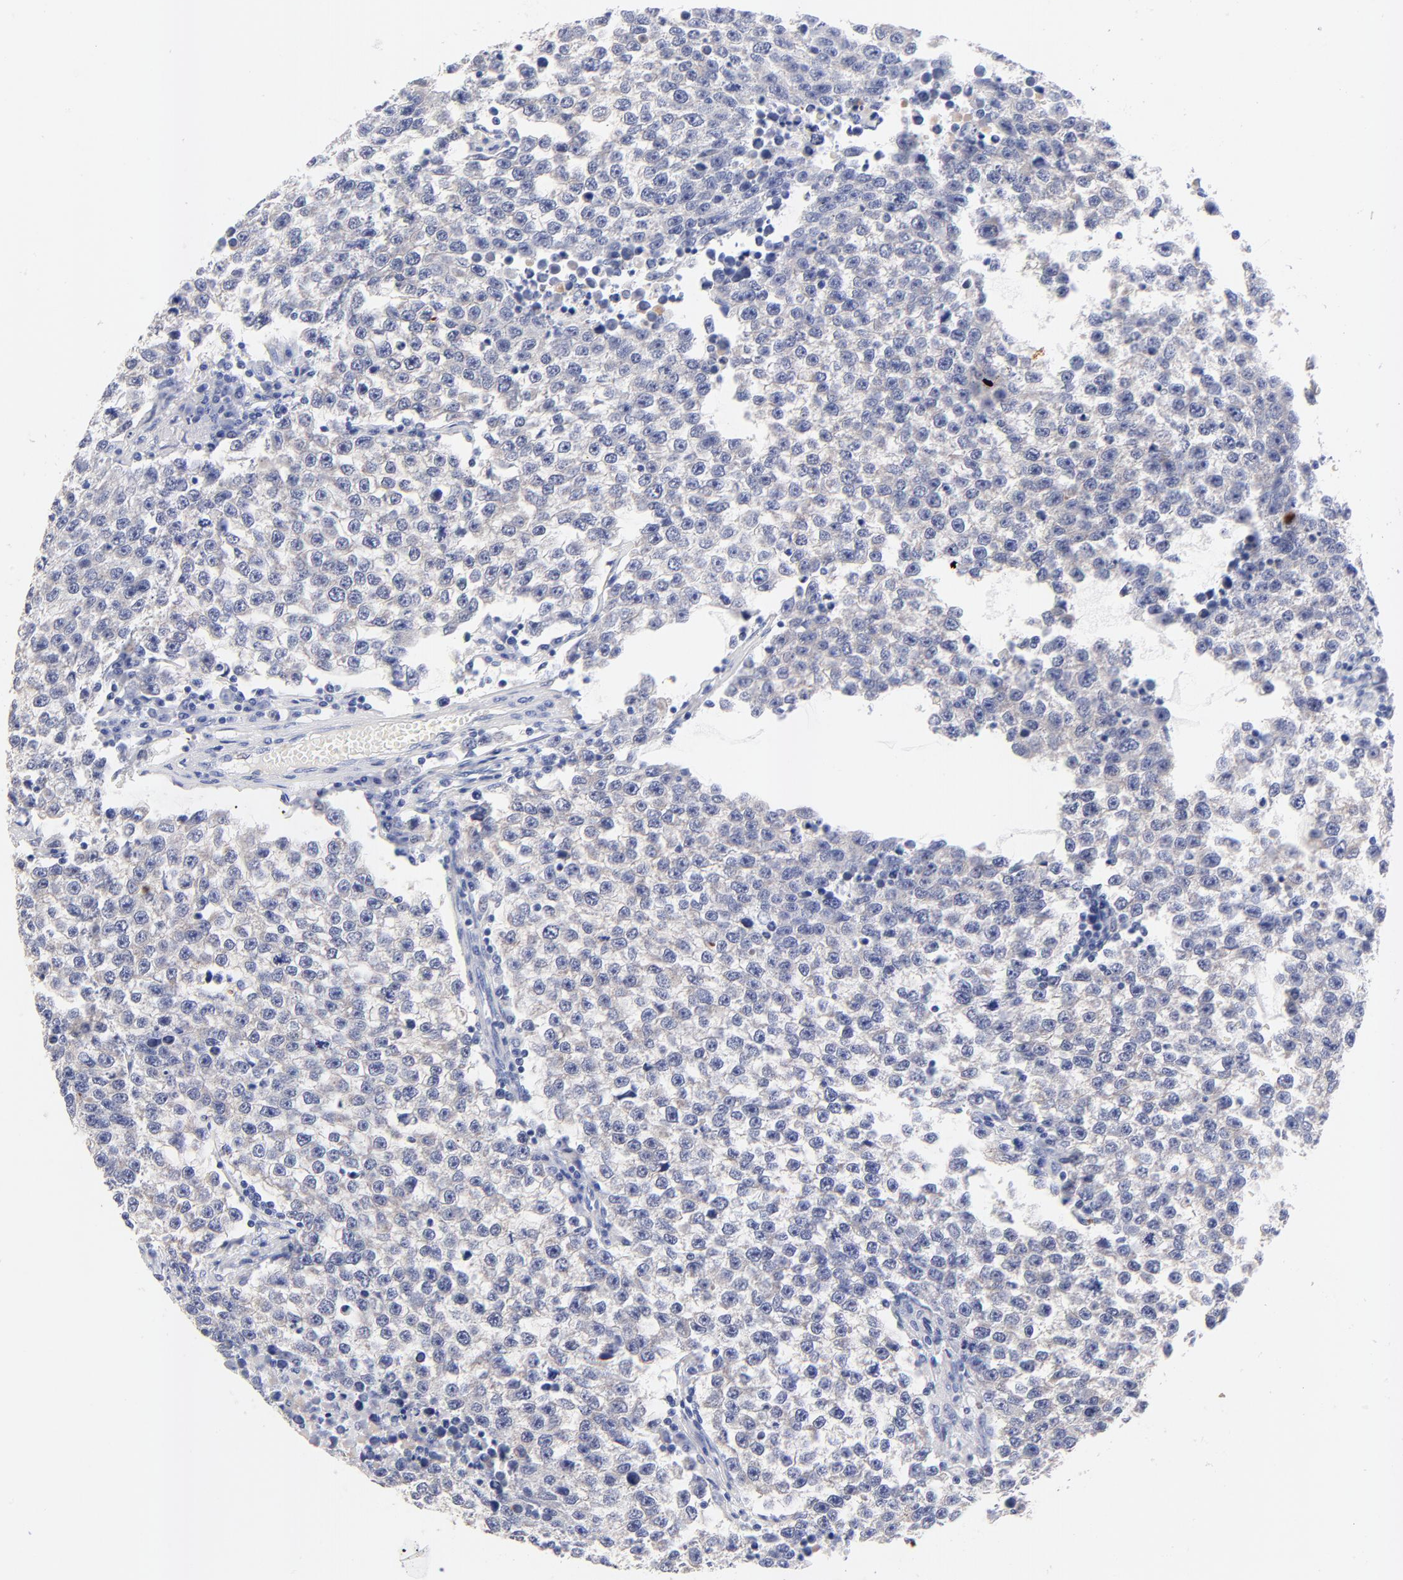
{"staining": {"intensity": "negative", "quantity": "none", "location": "none"}, "tissue": "testis cancer", "cell_type": "Tumor cells", "image_type": "cancer", "snomed": [{"axis": "morphology", "description": "Seminoma, NOS"}, {"axis": "topography", "description": "Testis"}], "caption": "High power microscopy histopathology image of an immunohistochemistry micrograph of testis cancer, revealing no significant expression in tumor cells.", "gene": "FAM117B", "patient": {"sex": "male", "age": 36}}